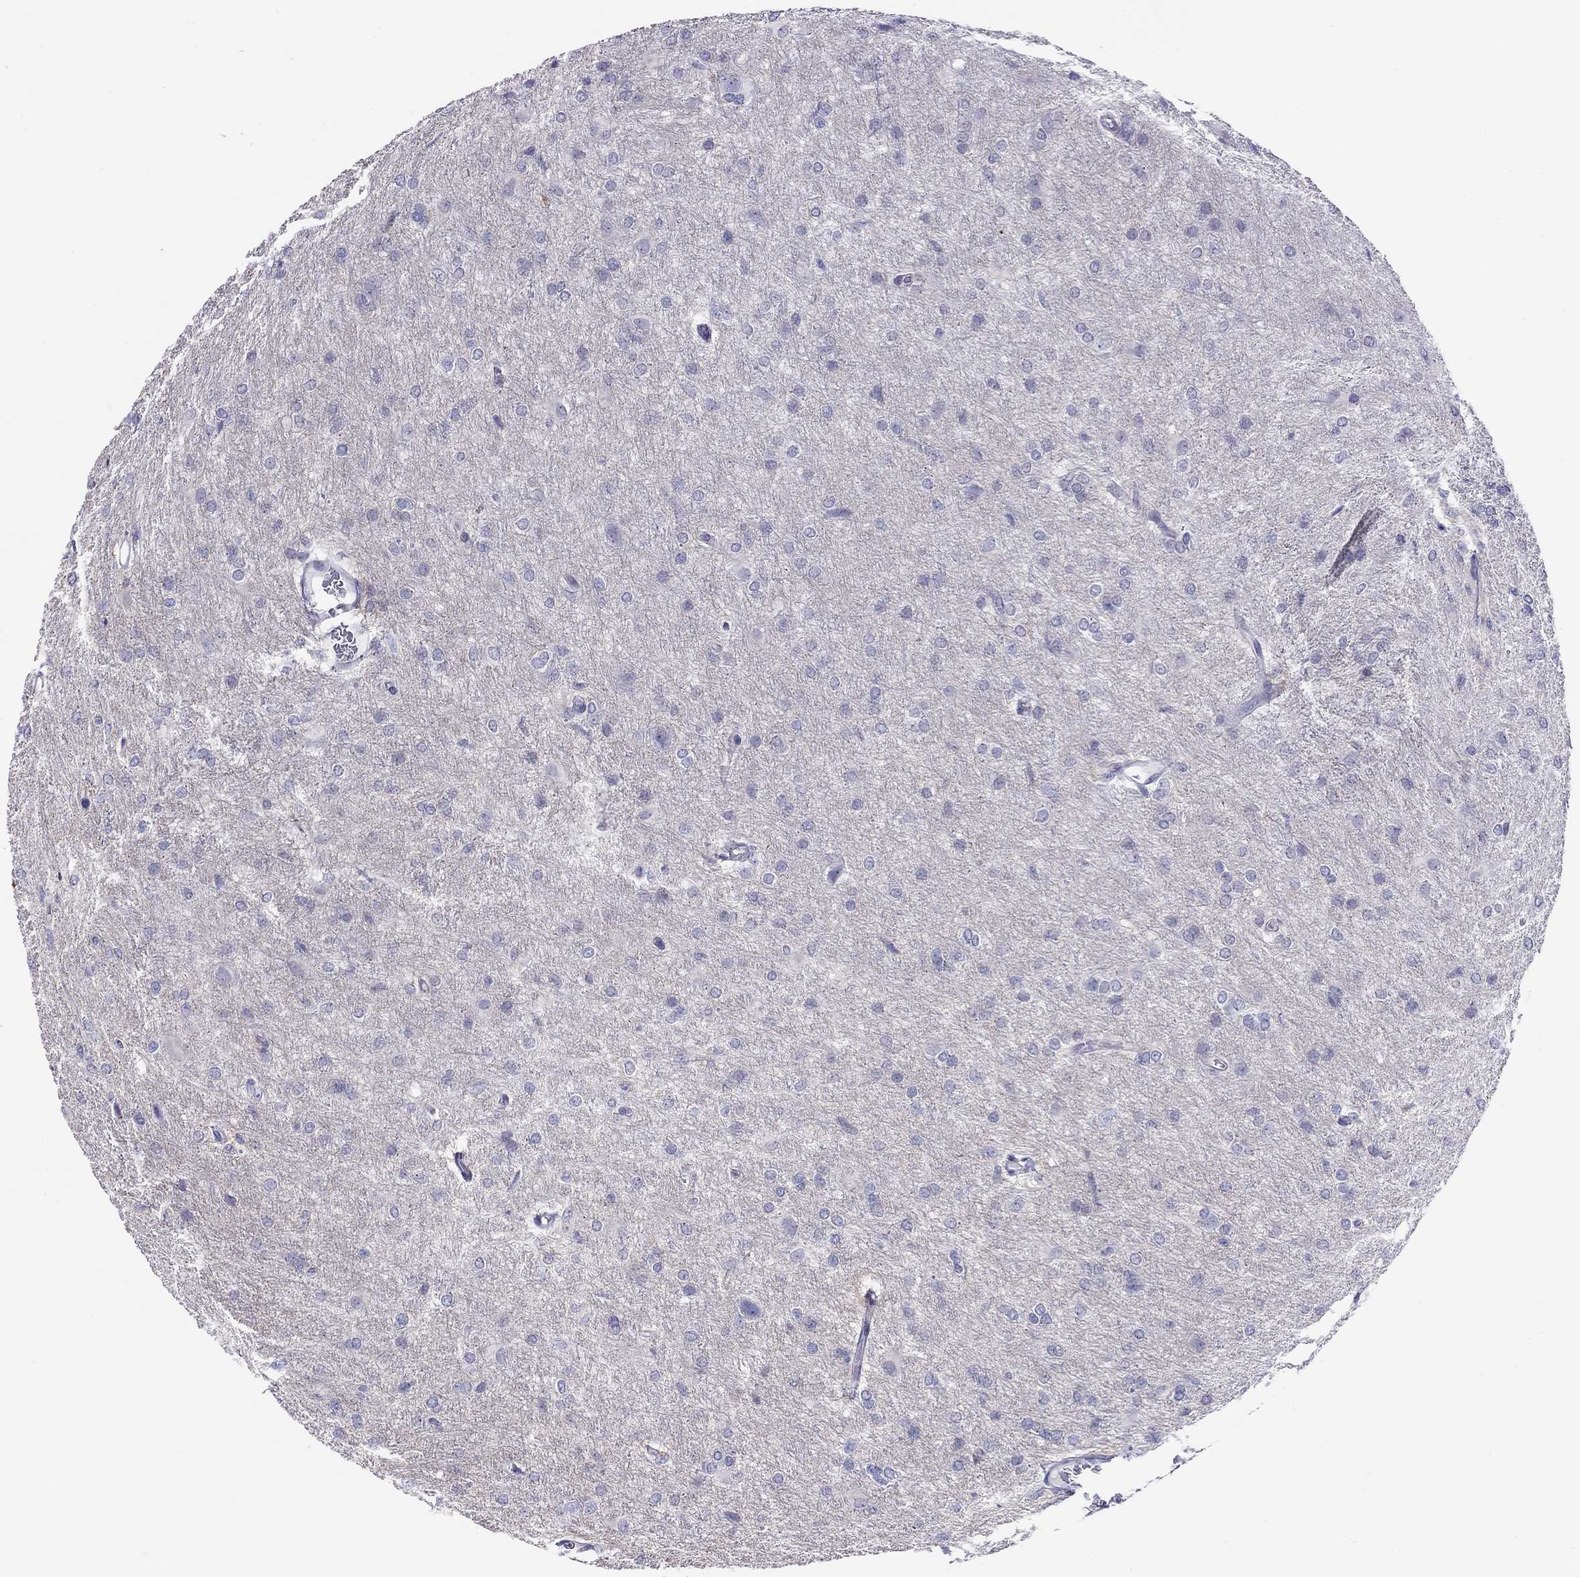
{"staining": {"intensity": "negative", "quantity": "none", "location": "none"}, "tissue": "glioma", "cell_type": "Tumor cells", "image_type": "cancer", "snomed": [{"axis": "morphology", "description": "Glioma, malignant, High grade"}, {"axis": "topography", "description": "Brain"}], "caption": "Protein analysis of glioma exhibits no significant staining in tumor cells. Brightfield microscopy of immunohistochemistry stained with DAB (brown) and hematoxylin (blue), captured at high magnification.", "gene": "SLC46A2", "patient": {"sex": "male", "age": 68}}